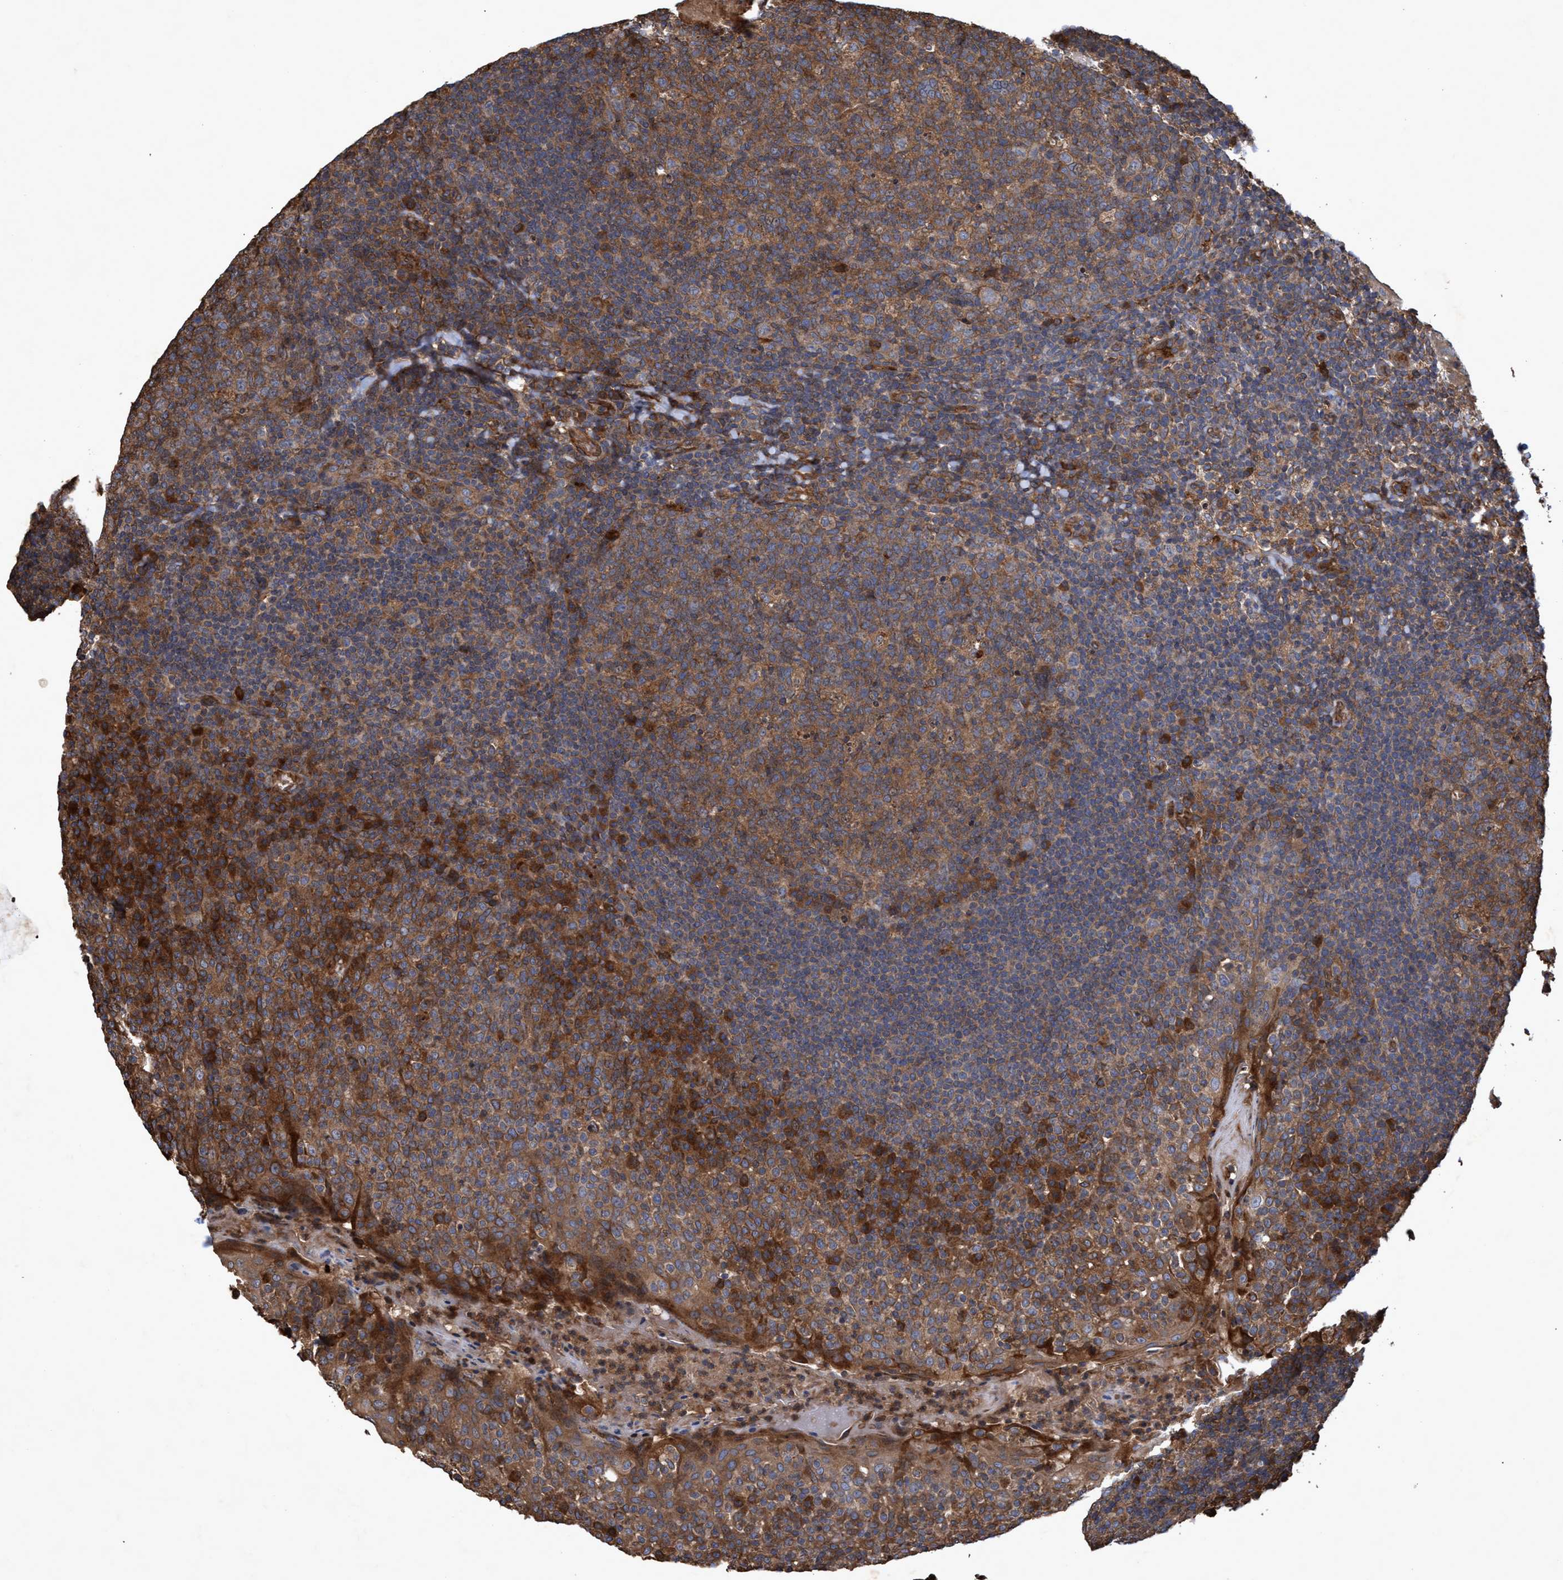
{"staining": {"intensity": "moderate", "quantity": ">75%", "location": "cytoplasmic/membranous"}, "tissue": "tonsil", "cell_type": "Germinal center cells", "image_type": "normal", "snomed": [{"axis": "morphology", "description": "Normal tissue, NOS"}, {"axis": "topography", "description": "Tonsil"}], "caption": "This is an image of immunohistochemistry staining of normal tonsil, which shows moderate staining in the cytoplasmic/membranous of germinal center cells.", "gene": "CHMP6", "patient": {"sex": "female", "age": 19}}